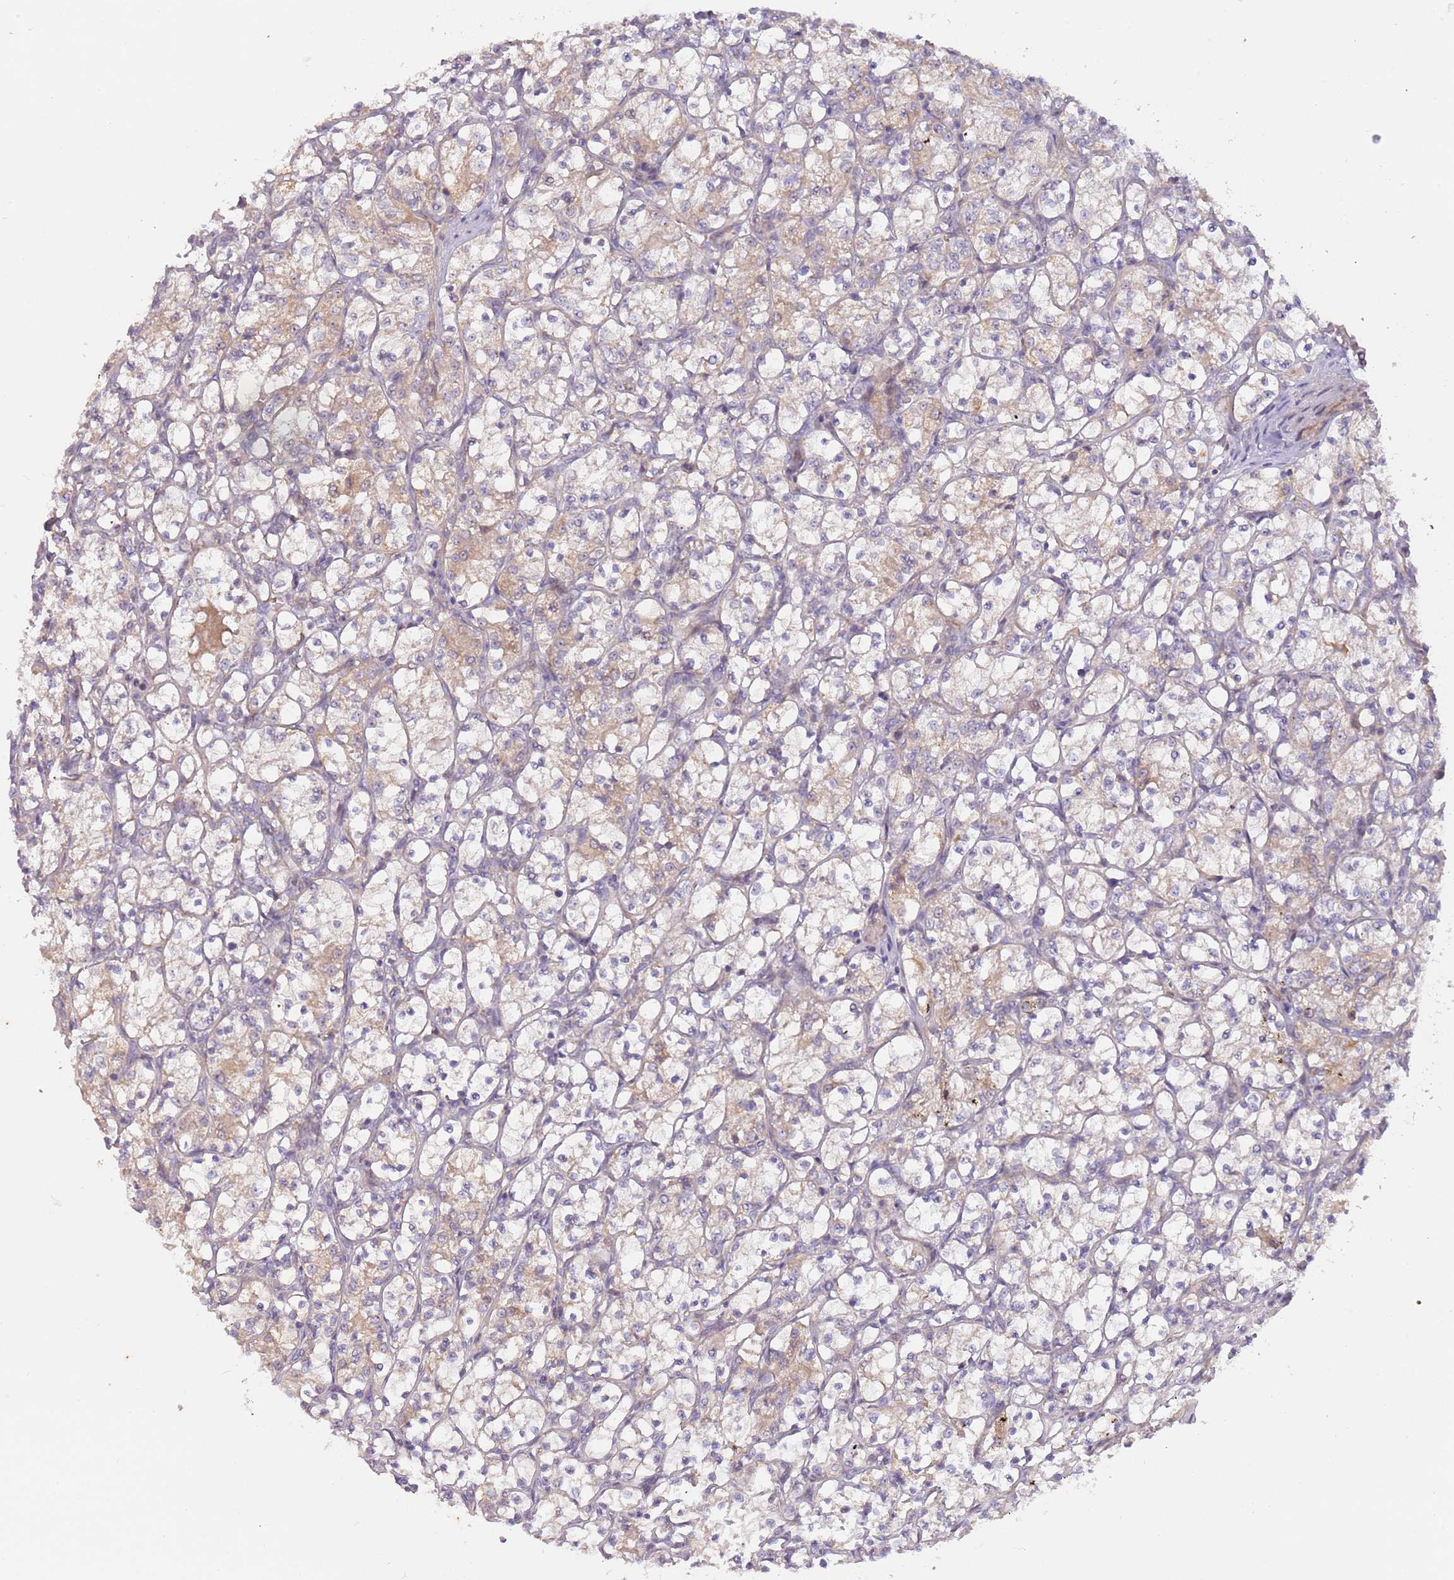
{"staining": {"intensity": "weak", "quantity": "25%-75%", "location": "cytoplasmic/membranous,nuclear"}, "tissue": "renal cancer", "cell_type": "Tumor cells", "image_type": "cancer", "snomed": [{"axis": "morphology", "description": "Adenocarcinoma, NOS"}, {"axis": "topography", "description": "Kidney"}], "caption": "A histopathology image of adenocarcinoma (renal) stained for a protein reveals weak cytoplasmic/membranous and nuclear brown staining in tumor cells.", "gene": "TRAPPC6B", "patient": {"sex": "female", "age": 69}}